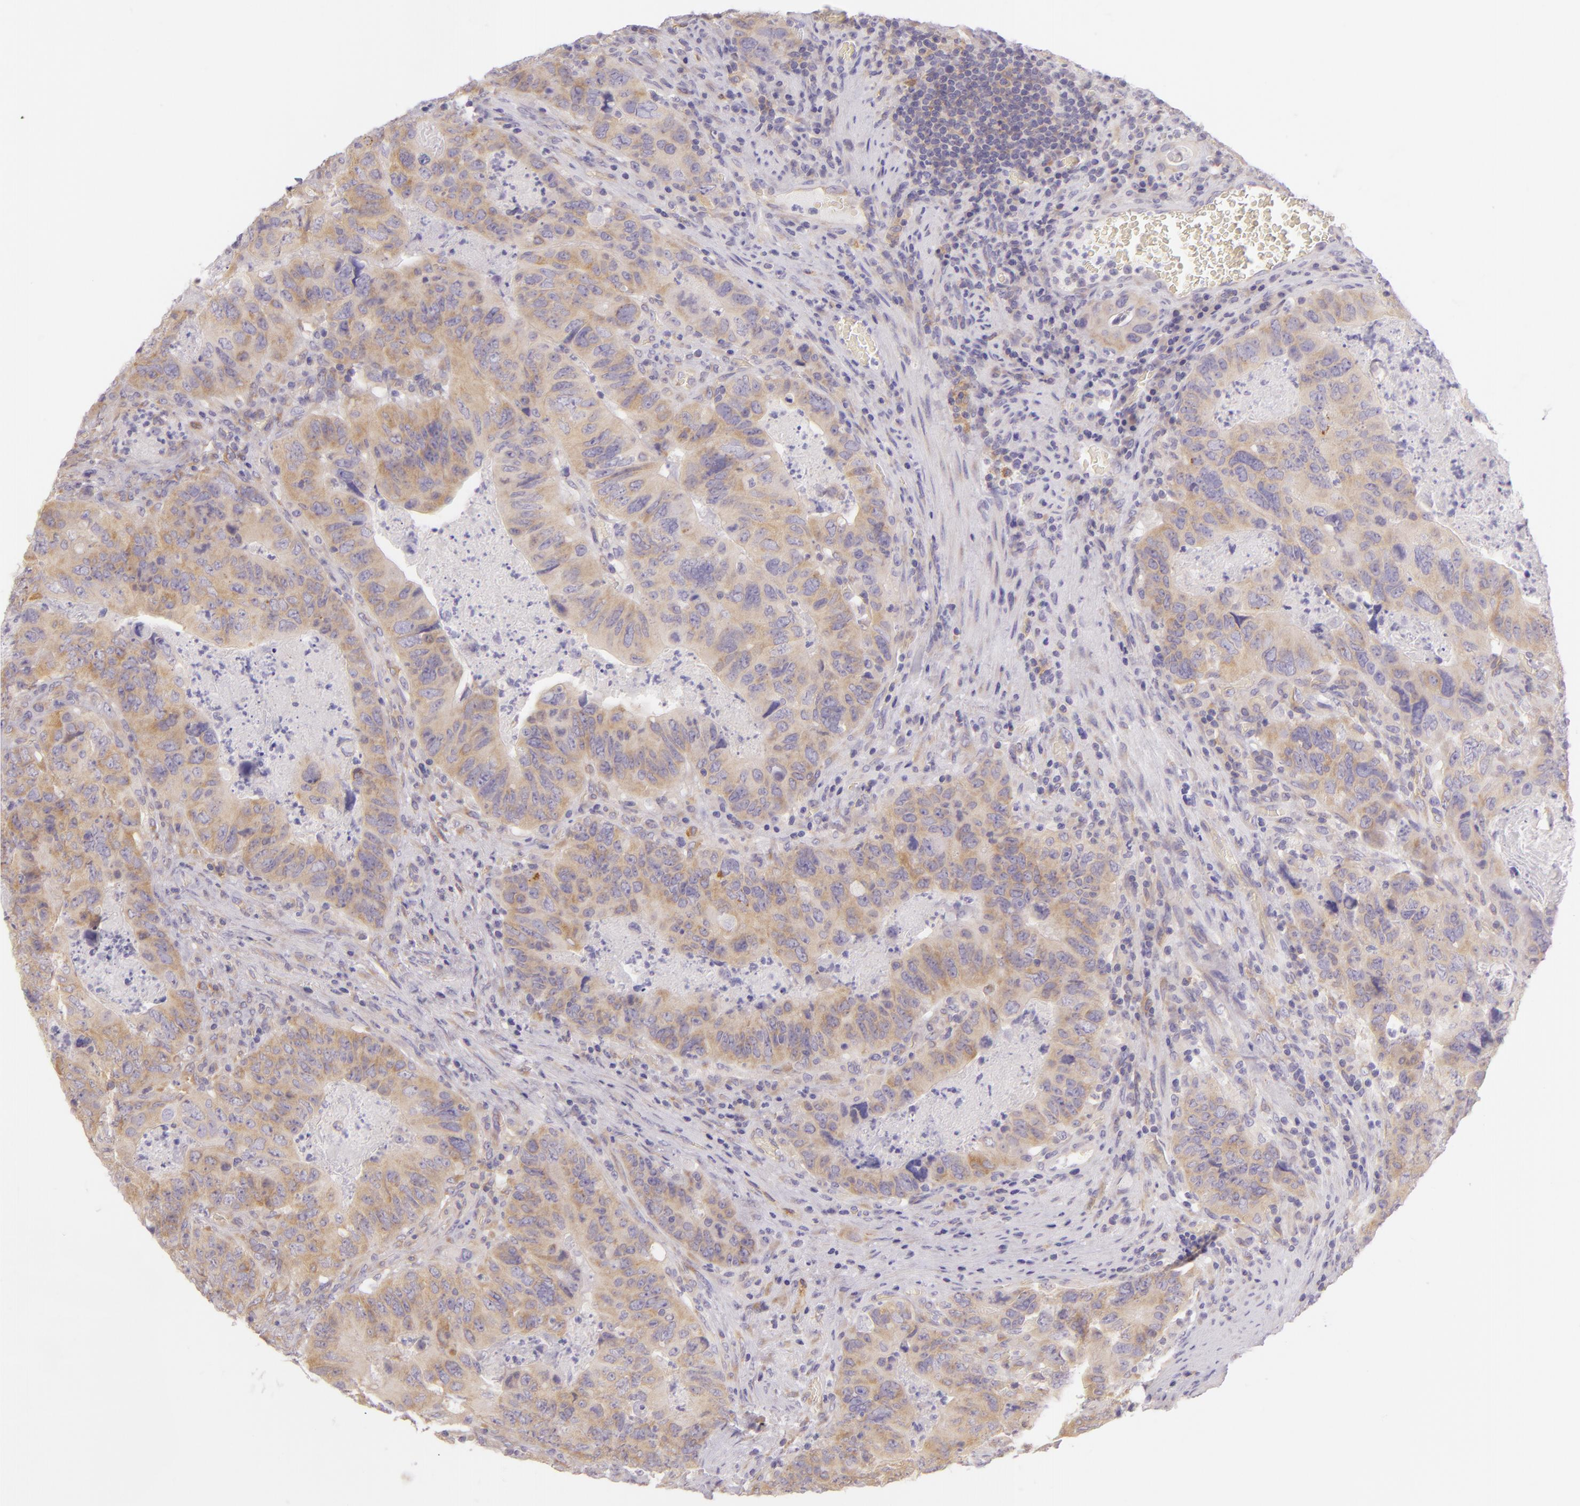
{"staining": {"intensity": "weak", "quantity": ">75%", "location": "cytoplasmic/membranous"}, "tissue": "colorectal cancer", "cell_type": "Tumor cells", "image_type": "cancer", "snomed": [{"axis": "morphology", "description": "Adenocarcinoma, NOS"}, {"axis": "topography", "description": "Rectum"}], "caption": "A low amount of weak cytoplasmic/membranous staining is present in about >75% of tumor cells in colorectal adenocarcinoma tissue.", "gene": "ZC3H7B", "patient": {"sex": "female", "age": 82}}